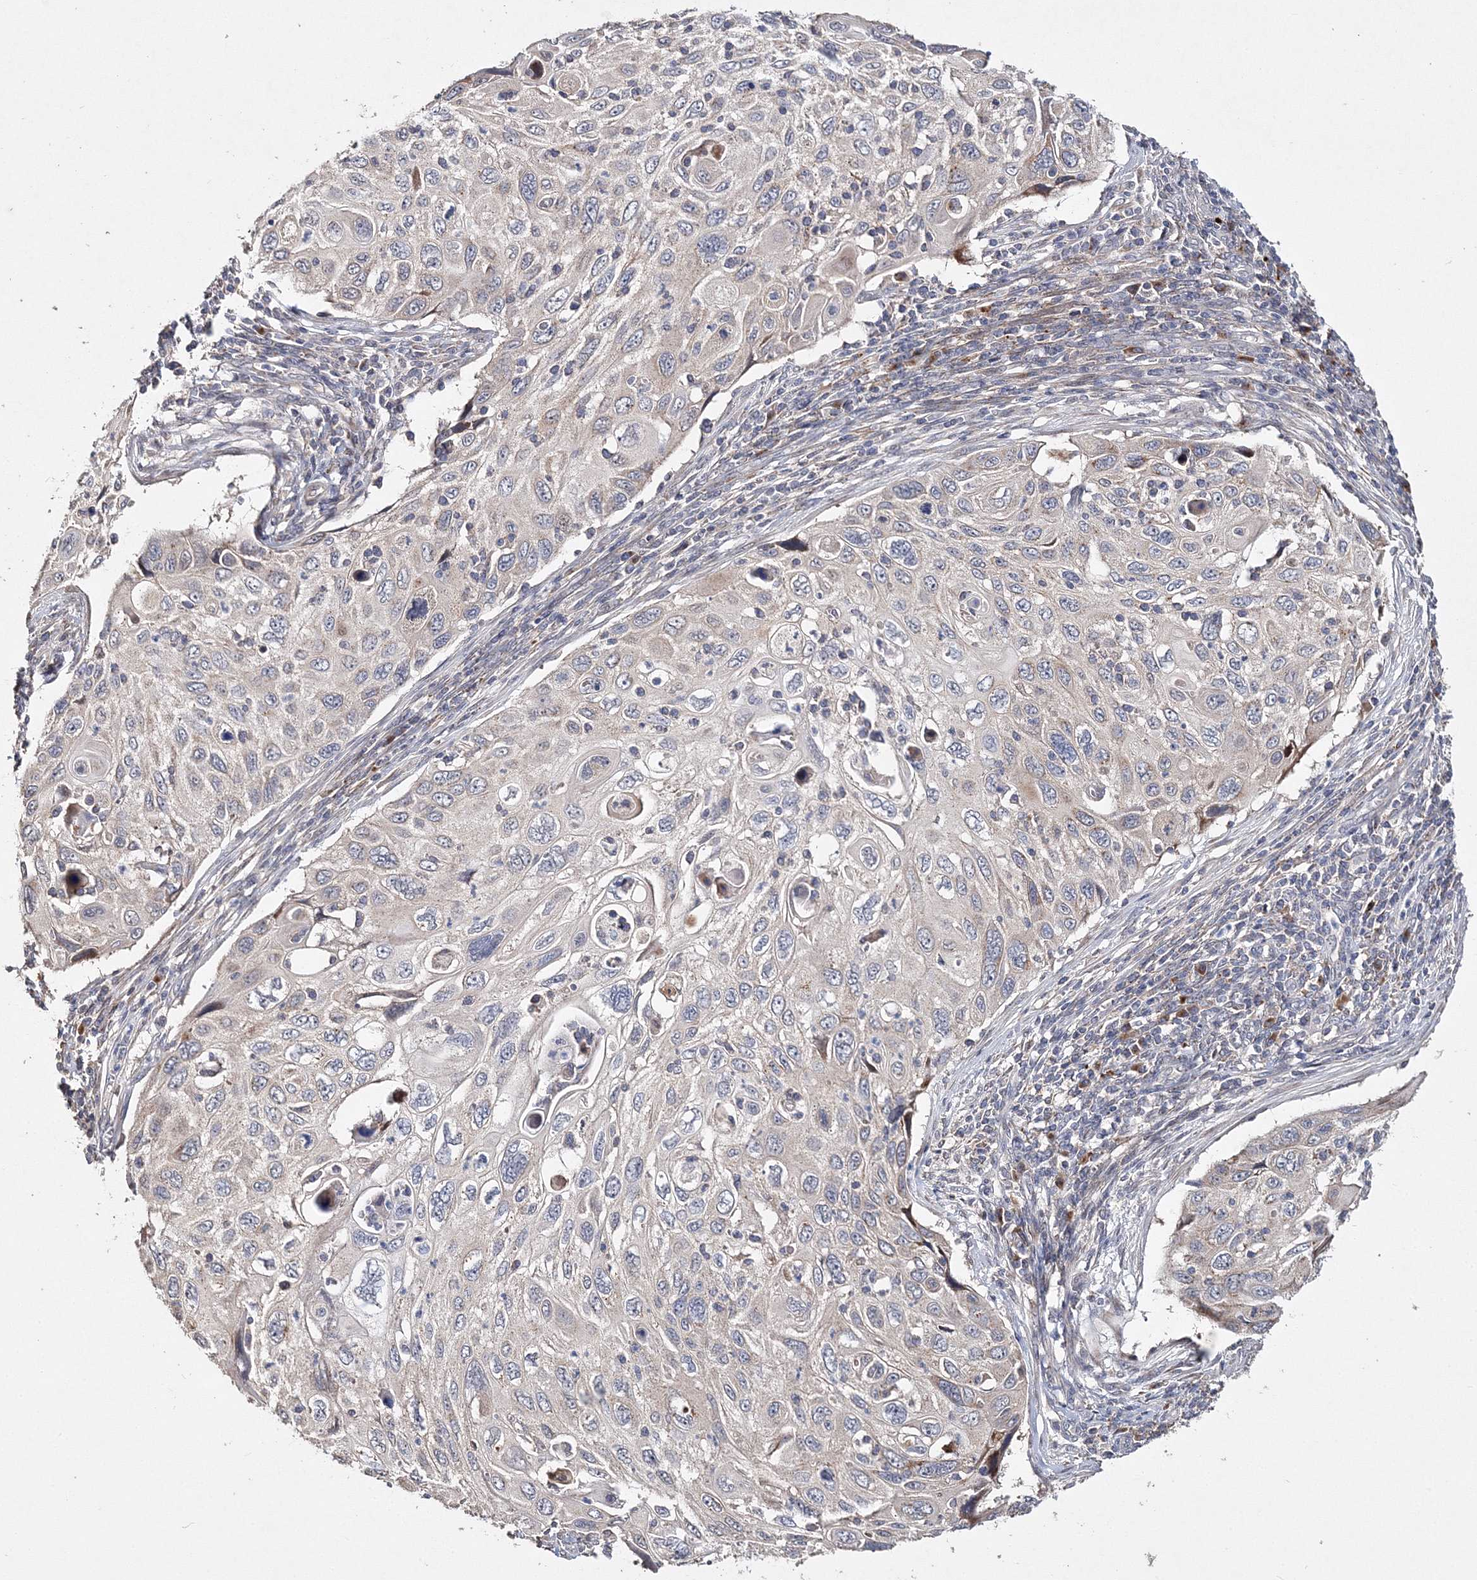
{"staining": {"intensity": "weak", "quantity": "<25%", "location": "cytoplasmic/membranous"}, "tissue": "cervical cancer", "cell_type": "Tumor cells", "image_type": "cancer", "snomed": [{"axis": "morphology", "description": "Squamous cell carcinoma, NOS"}, {"axis": "topography", "description": "Cervix"}], "caption": "Tumor cells show no significant protein expression in cervical squamous cell carcinoma. (Stains: DAB IHC with hematoxylin counter stain, Microscopy: brightfield microscopy at high magnification).", "gene": "GJB5", "patient": {"sex": "female", "age": 70}}